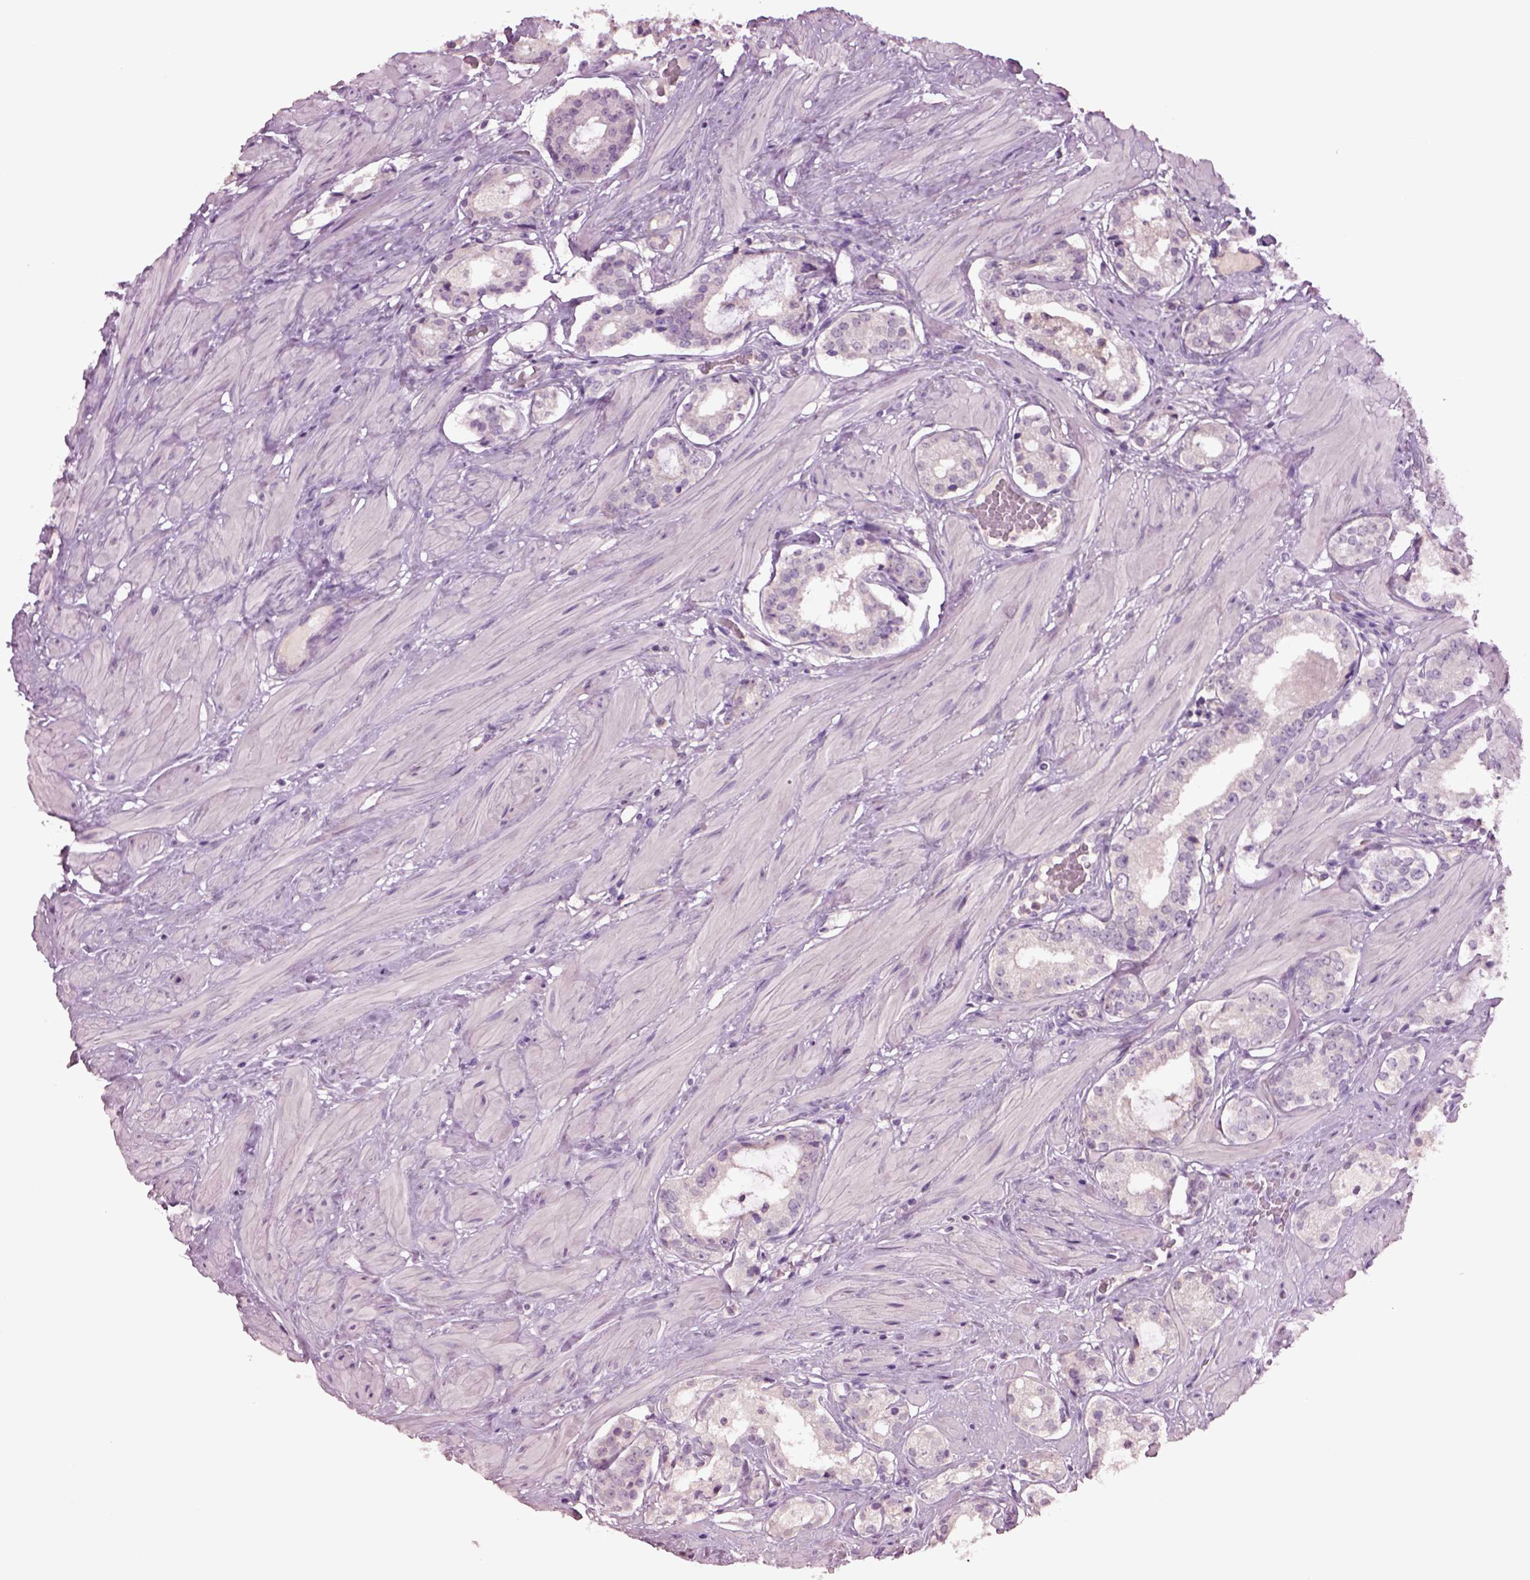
{"staining": {"intensity": "negative", "quantity": "none", "location": "none"}, "tissue": "prostate cancer", "cell_type": "Tumor cells", "image_type": "cancer", "snomed": [{"axis": "morphology", "description": "Adenocarcinoma, Low grade"}, {"axis": "topography", "description": "Prostate"}], "caption": "Human low-grade adenocarcinoma (prostate) stained for a protein using immunohistochemistry (IHC) reveals no expression in tumor cells.", "gene": "CLPSL1", "patient": {"sex": "male", "age": 60}}